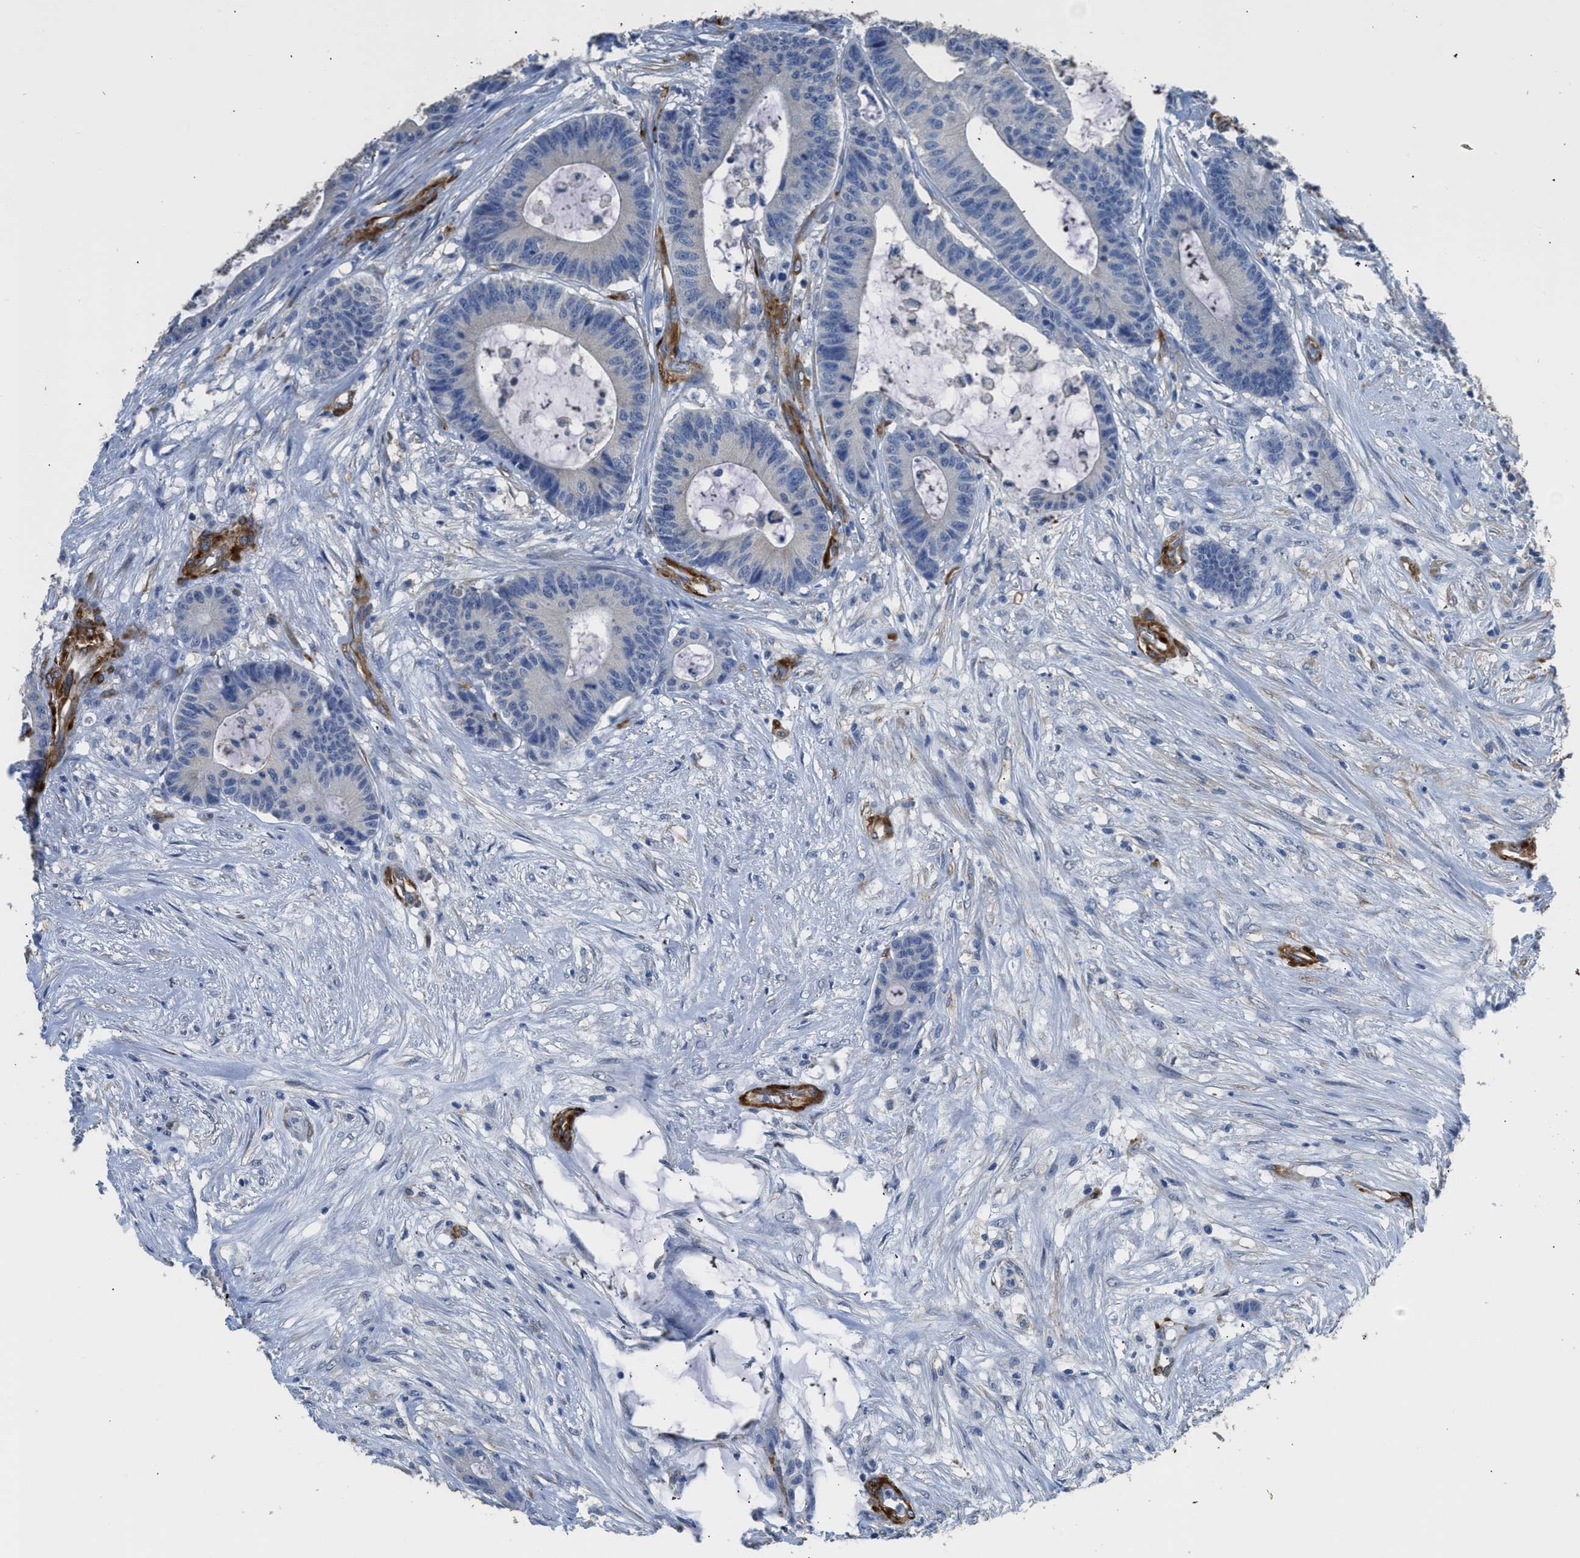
{"staining": {"intensity": "negative", "quantity": "none", "location": "none"}, "tissue": "colorectal cancer", "cell_type": "Tumor cells", "image_type": "cancer", "snomed": [{"axis": "morphology", "description": "Adenocarcinoma, NOS"}, {"axis": "topography", "description": "Colon"}], "caption": "Colorectal cancer (adenocarcinoma) was stained to show a protein in brown. There is no significant positivity in tumor cells.", "gene": "ZSWIM5", "patient": {"sex": "female", "age": 84}}